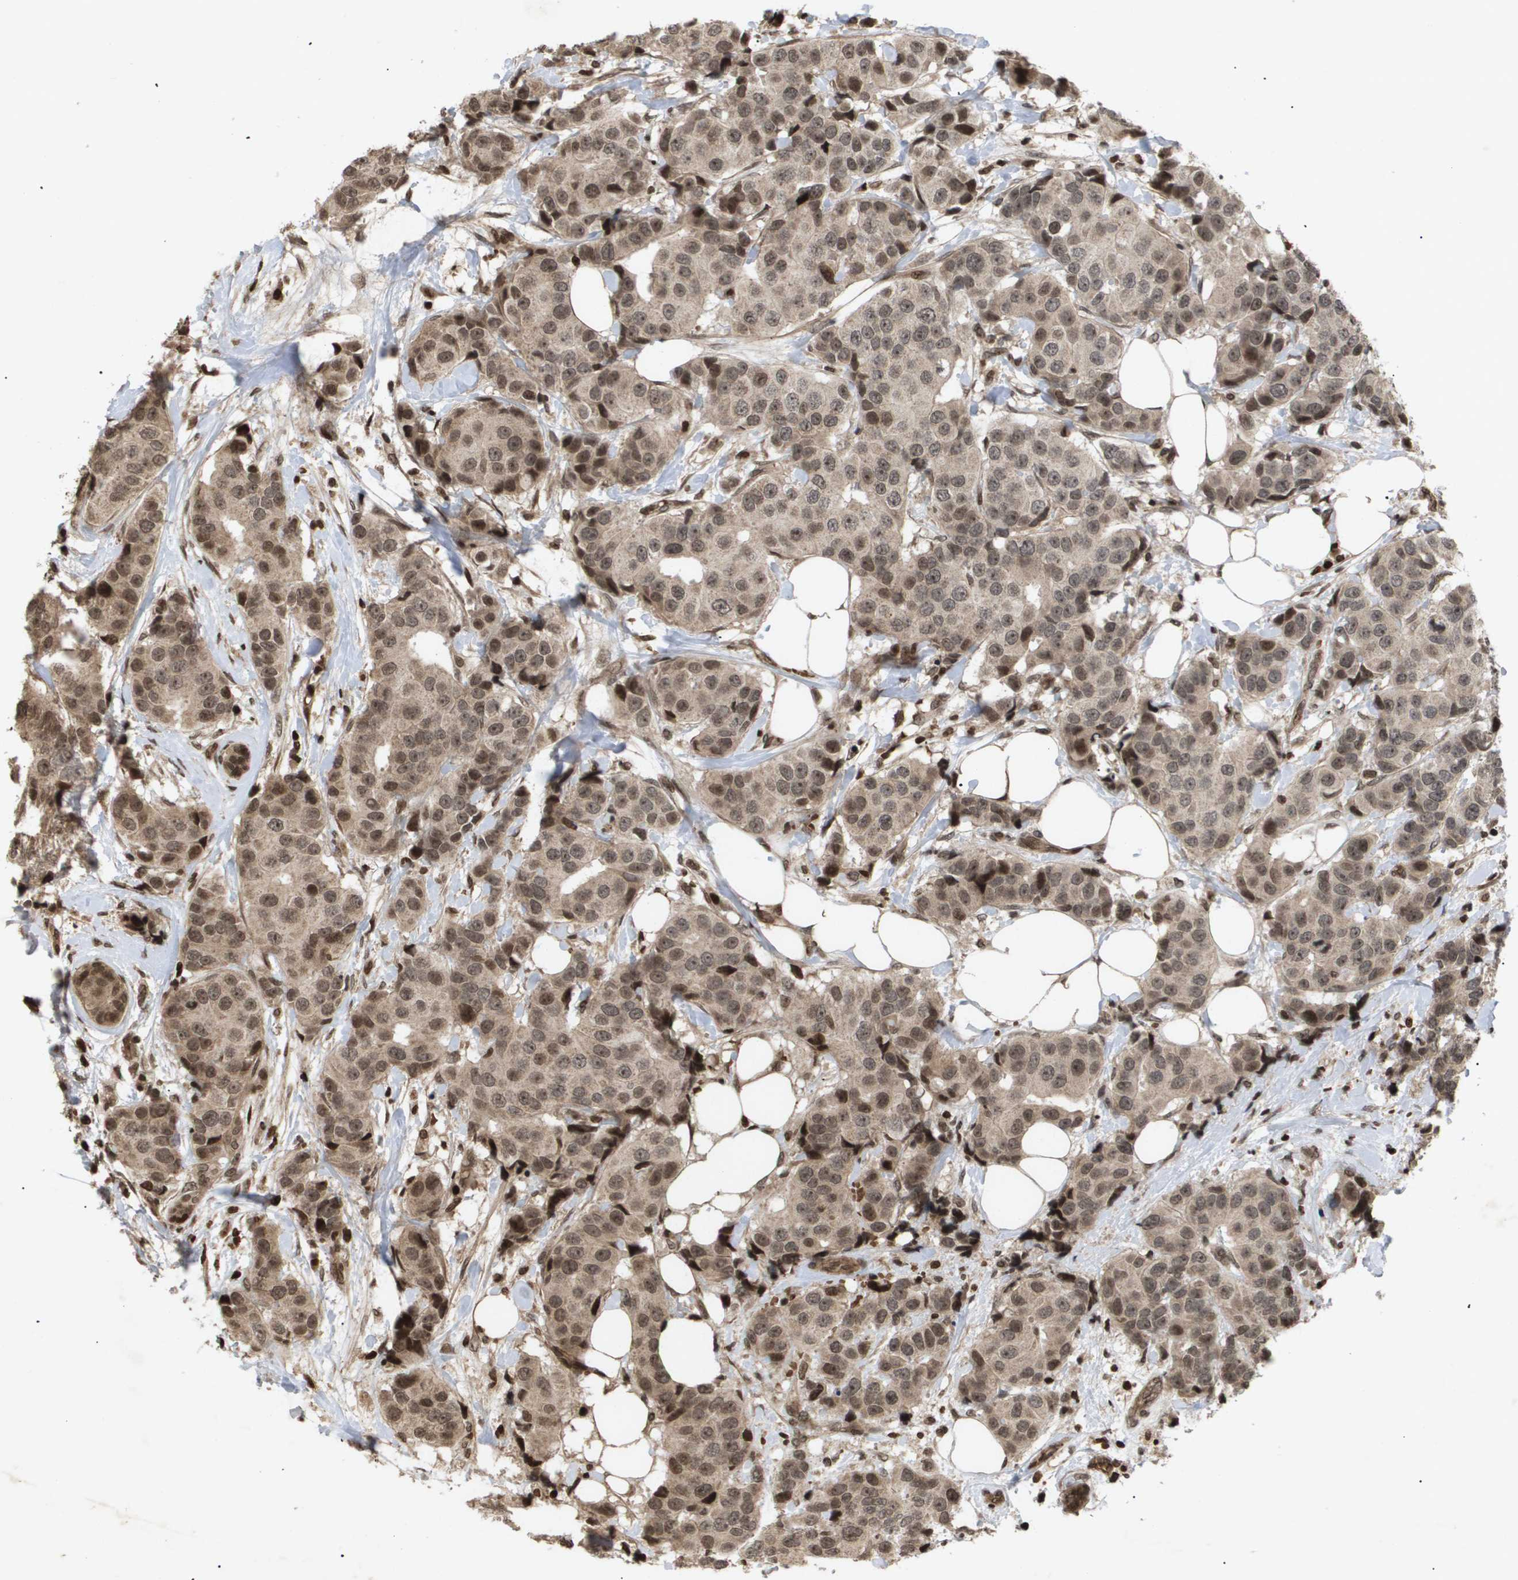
{"staining": {"intensity": "moderate", "quantity": ">75%", "location": "cytoplasmic/membranous,nuclear"}, "tissue": "breast cancer", "cell_type": "Tumor cells", "image_type": "cancer", "snomed": [{"axis": "morphology", "description": "Normal tissue, NOS"}, {"axis": "morphology", "description": "Duct carcinoma"}, {"axis": "topography", "description": "Breast"}], "caption": "Moderate cytoplasmic/membranous and nuclear staining is present in about >75% of tumor cells in breast infiltrating ductal carcinoma.", "gene": "HSPA6", "patient": {"sex": "female", "age": 39}}